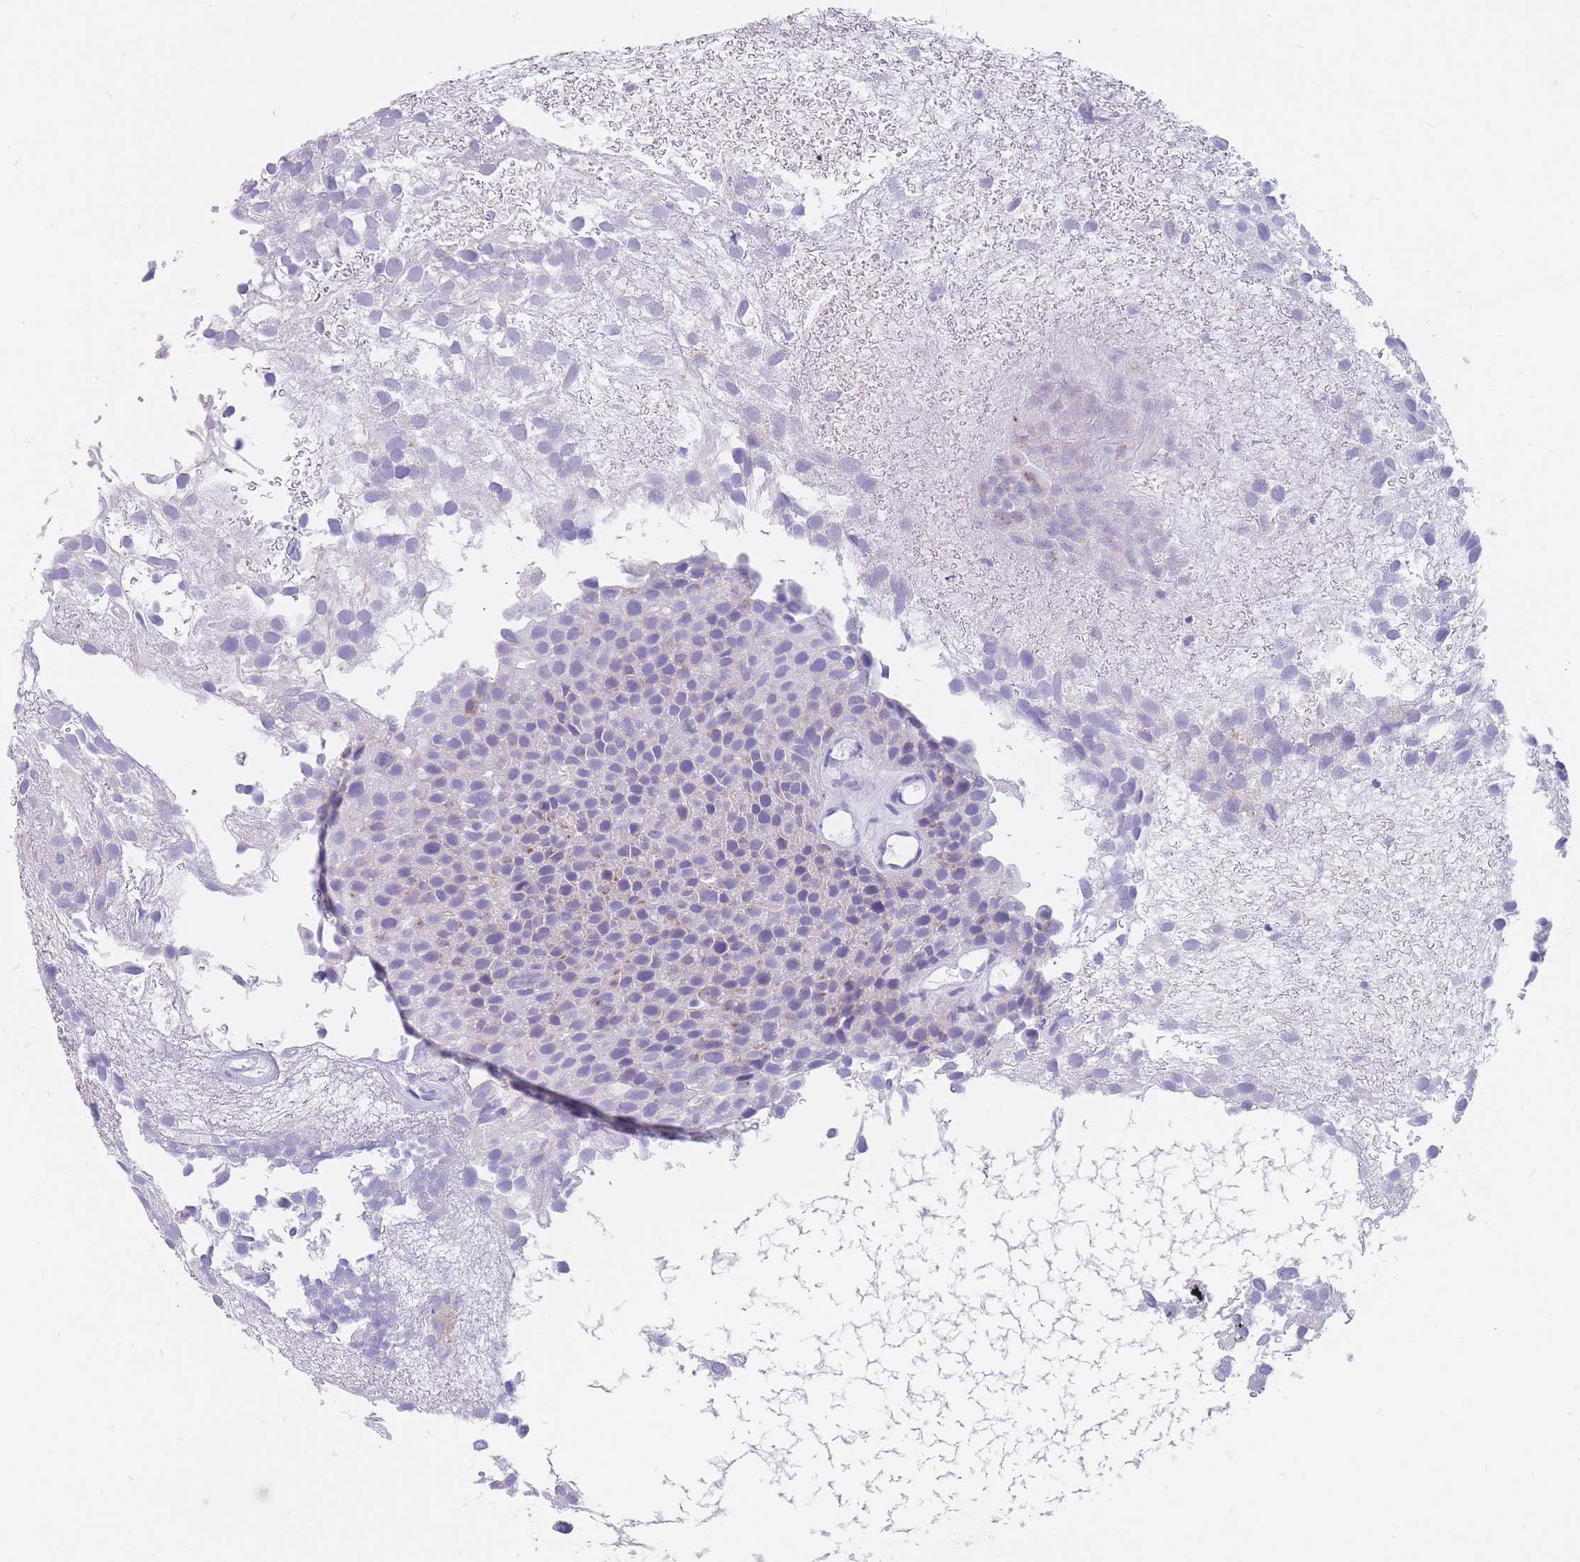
{"staining": {"intensity": "negative", "quantity": "none", "location": "none"}, "tissue": "urothelial cancer", "cell_type": "Tumor cells", "image_type": "cancer", "snomed": [{"axis": "morphology", "description": "Urothelial carcinoma, Low grade"}, {"axis": "topography", "description": "Urinary bladder"}], "caption": "The histopathology image shows no staining of tumor cells in urothelial cancer. Brightfield microscopy of immunohistochemistry (IHC) stained with DAB (3,3'-diaminobenzidine) (brown) and hematoxylin (blue), captured at high magnification.", "gene": "ST3GAL5", "patient": {"sex": "male", "age": 88}}